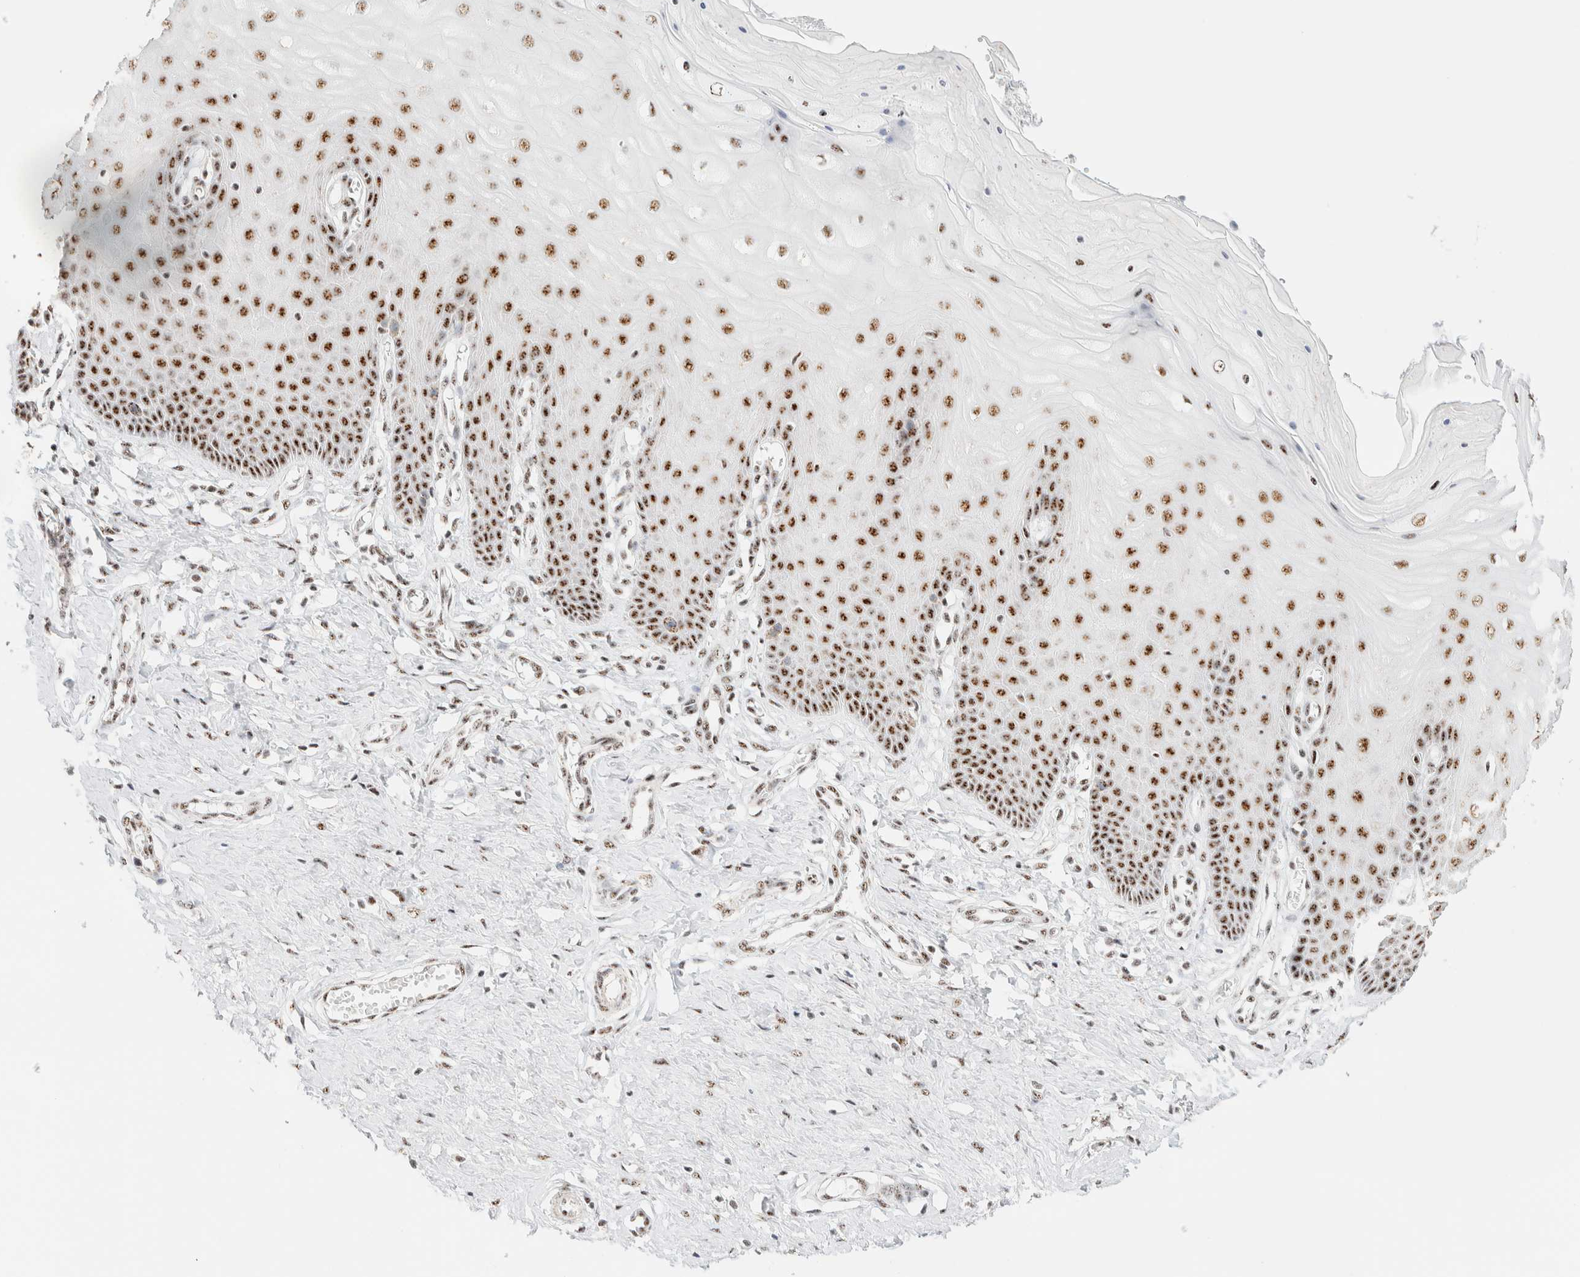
{"staining": {"intensity": "strong", "quantity": ">75%", "location": "nuclear"}, "tissue": "cervix", "cell_type": "Glandular cells", "image_type": "normal", "snomed": [{"axis": "morphology", "description": "Normal tissue, NOS"}, {"axis": "topography", "description": "Cervix"}], "caption": "IHC (DAB (3,3'-diaminobenzidine)) staining of normal human cervix exhibits strong nuclear protein staining in approximately >75% of glandular cells.", "gene": "SON", "patient": {"sex": "female", "age": 55}}